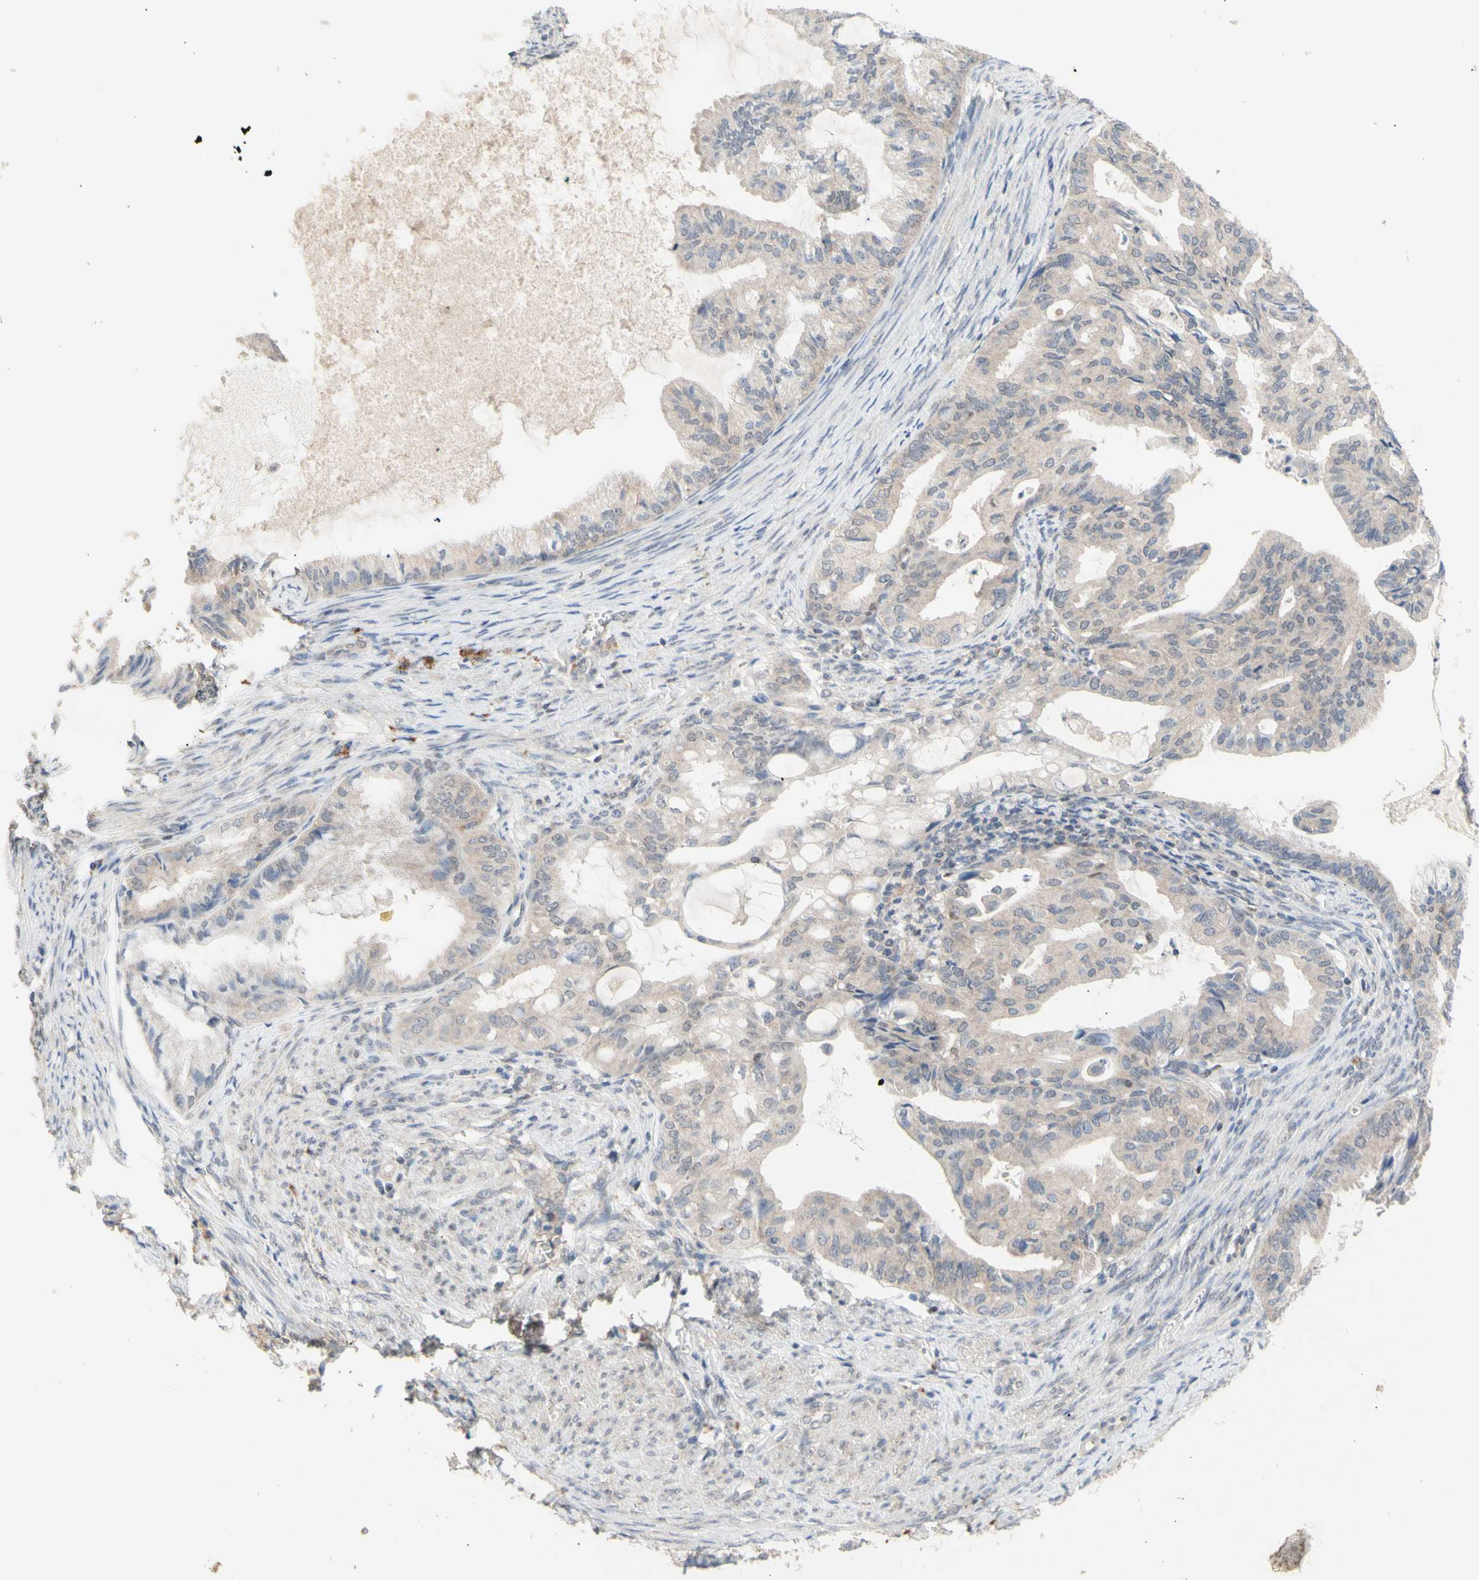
{"staining": {"intensity": "weak", "quantity": ">75%", "location": "cytoplasmic/membranous"}, "tissue": "endometrial cancer", "cell_type": "Tumor cells", "image_type": "cancer", "snomed": [{"axis": "morphology", "description": "Adenocarcinoma, NOS"}, {"axis": "topography", "description": "Endometrium"}], "caption": "Immunohistochemical staining of human endometrial adenocarcinoma demonstrates low levels of weak cytoplasmic/membranous expression in about >75% of tumor cells.", "gene": "NLRP1", "patient": {"sex": "female", "age": 86}}